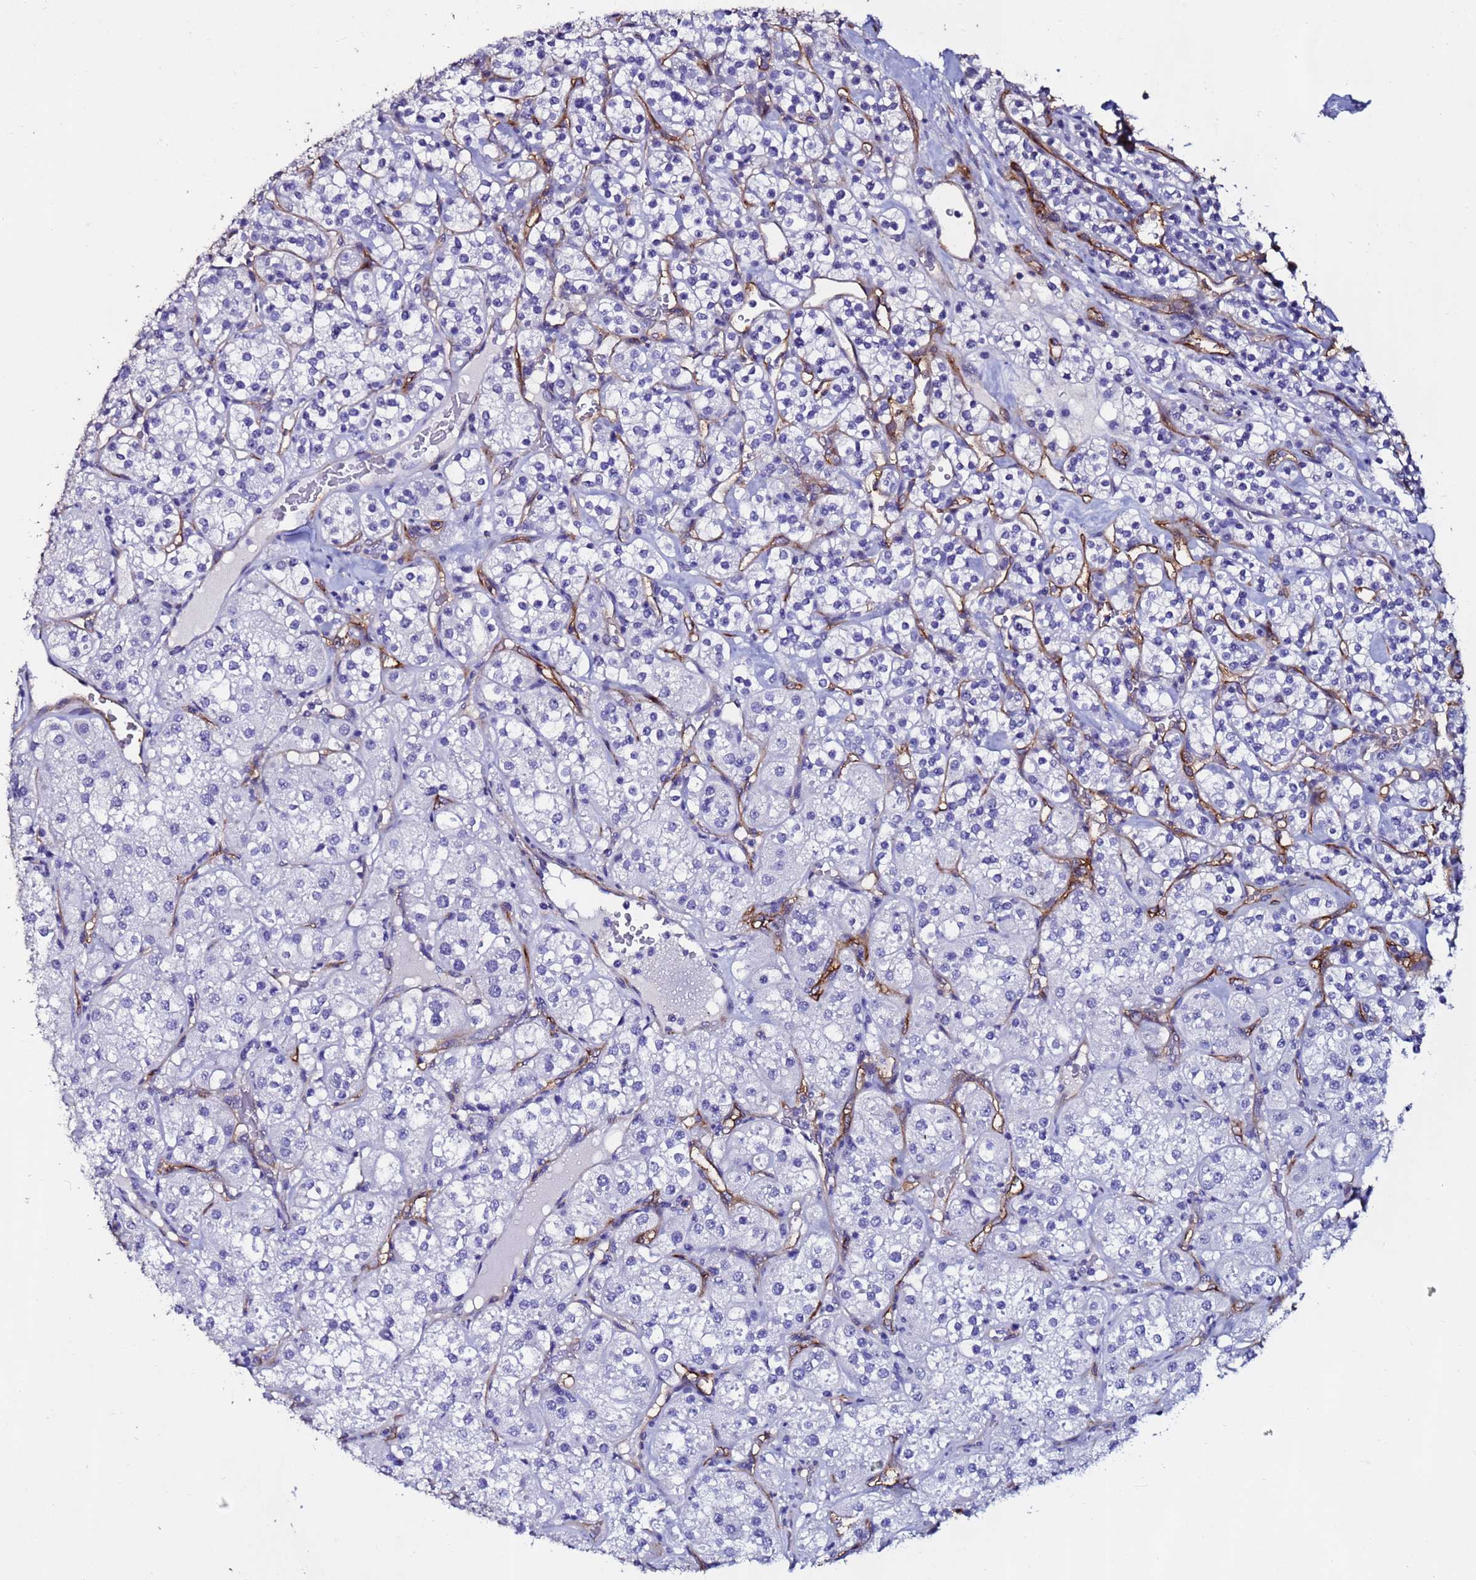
{"staining": {"intensity": "negative", "quantity": "none", "location": "none"}, "tissue": "renal cancer", "cell_type": "Tumor cells", "image_type": "cancer", "snomed": [{"axis": "morphology", "description": "Adenocarcinoma, NOS"}, {"axis": "topography", "description": "Kidney"}], "caption": "Renal adenocarcinoma stained for a protein using IHC shows no staining tumor cells.", "gene": "DEFB104A", "patient": {"sex": "male", "age": 77}}